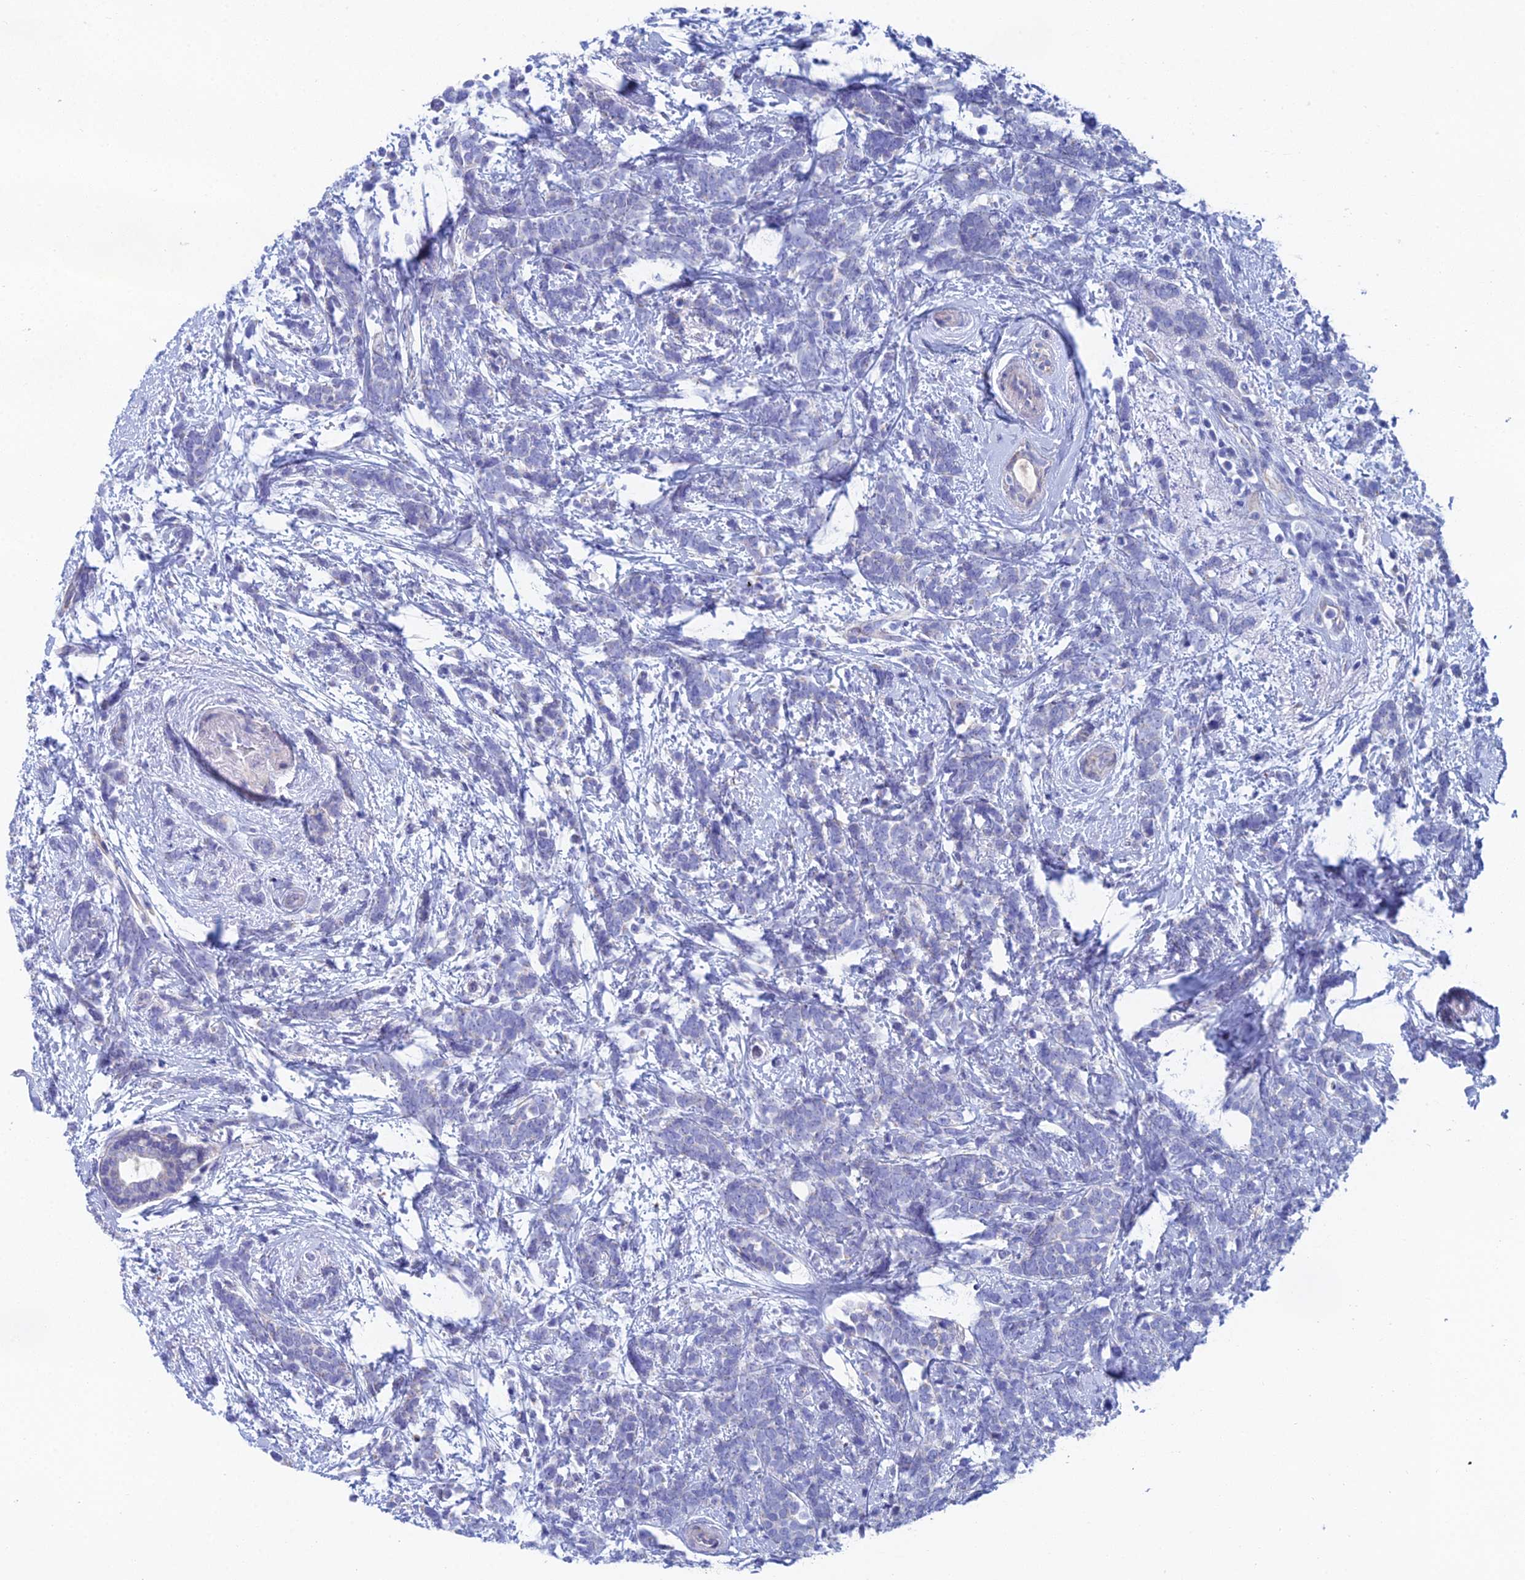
{"staining": {"intensity": "negative", "quantity": "none", "location": "none"}, "tissue": "breast cancer", "cell_type": "Tumor cells", "image_type": "cancer", "snomed": [{"axis": "morphology", "description": "Lobular carcinoma"}, {"axis": "topography", "description": "Breast"}], "caption": "Human lobular carcinoma (breast) stained for a protein using immunohistochemistry (IHC) reveals no positivity in tumor cells.", "gene": "CFAP210", "patient": {"sex": "female", "age": 58}}